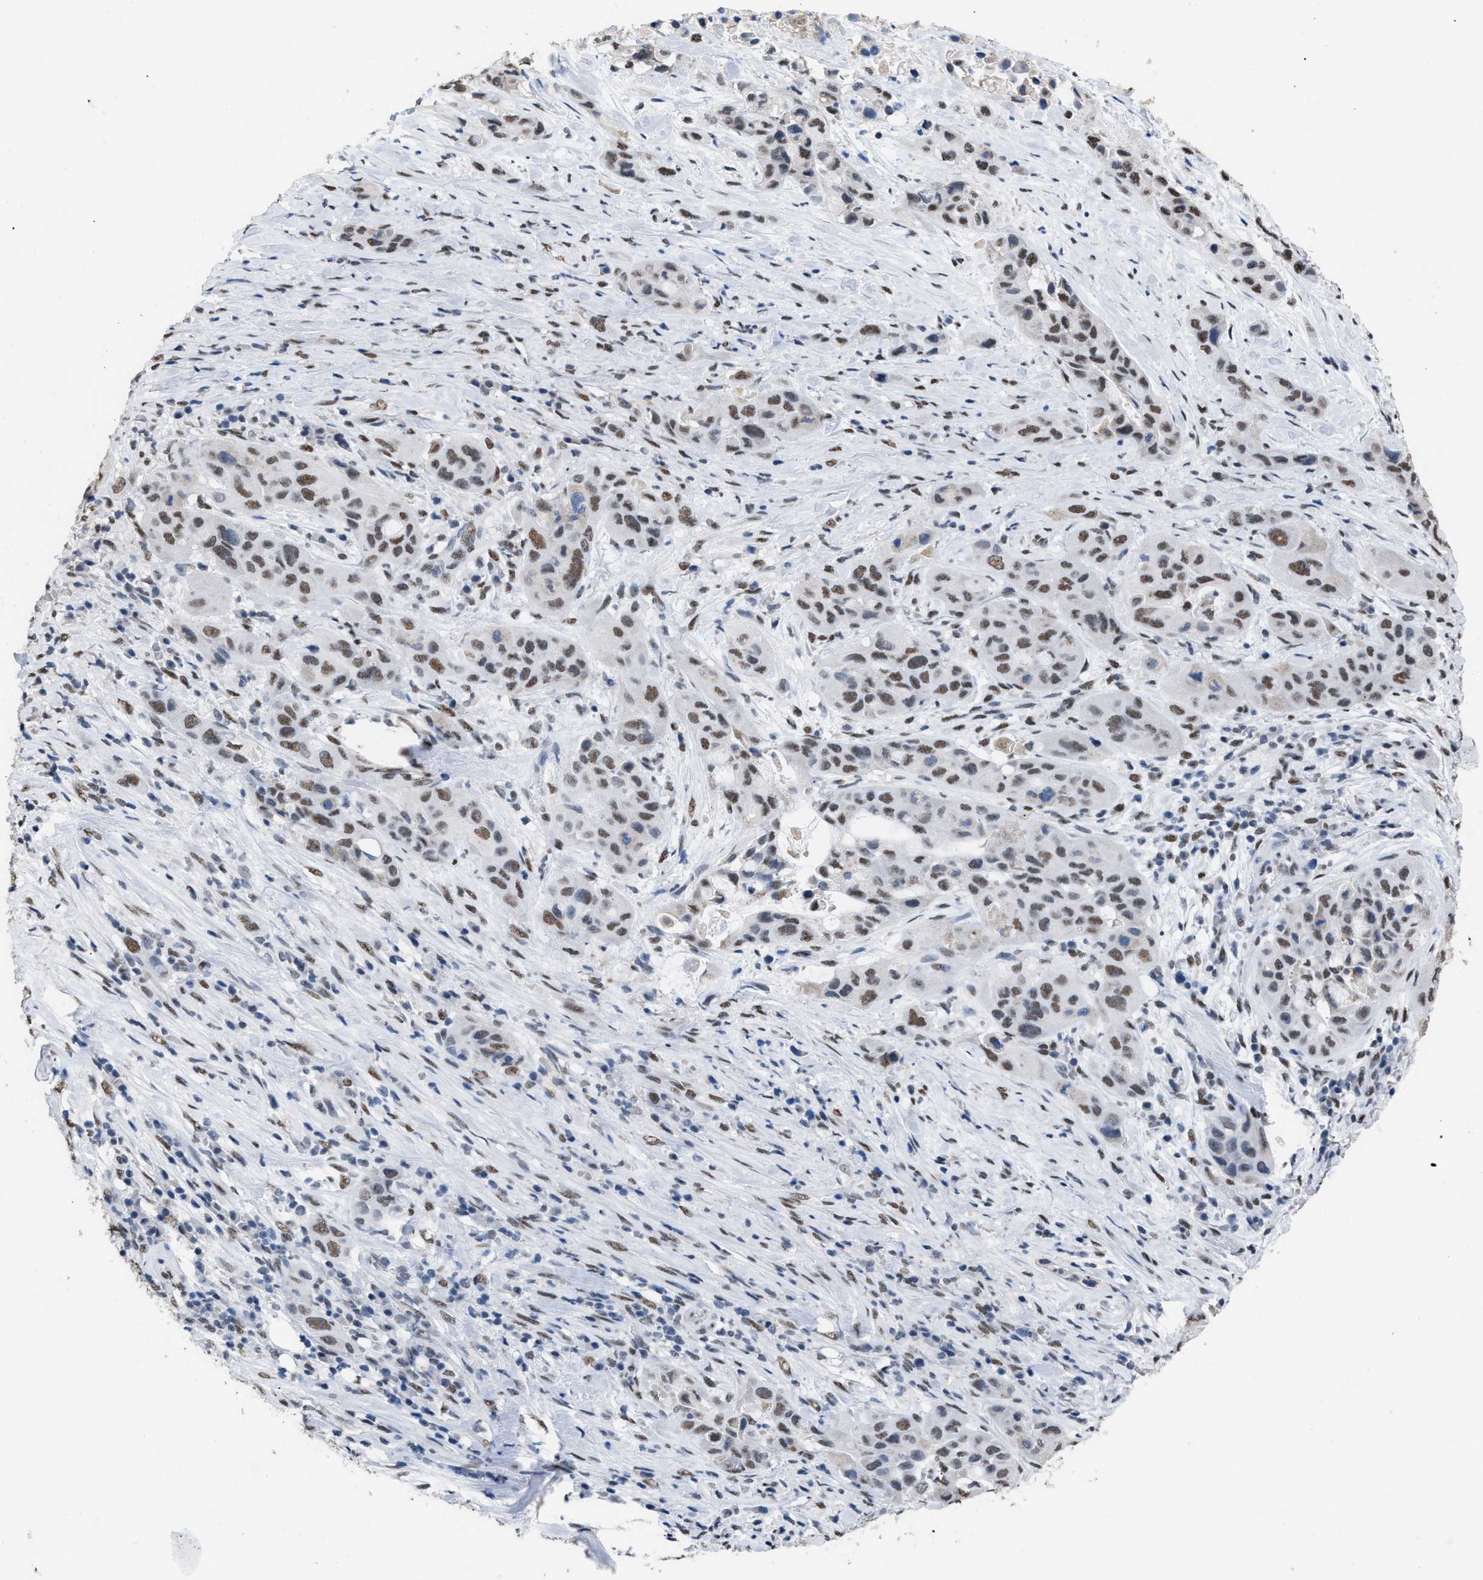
{"staining": {"intensity": "moderate", "quantity": ">75%", "location": "nuclear"}, "tissue": "pancreatic cancer", "cell_type": "Tumor cells", "image_type": "cancer", "snomed": [{"axis": "morphology", "description": "Adenocarcinoma, NOS"}, {"axis": "topography", "description": "Pancreas"}], "caption": "The photomicrograph shows a brown stain indicating the presence of a protein in the nuclear of tumor cells in pancreatic cancer (adenocarcinoma).", "gene": "CCAR2", "patient": {"sex": "male", "age": 53}}